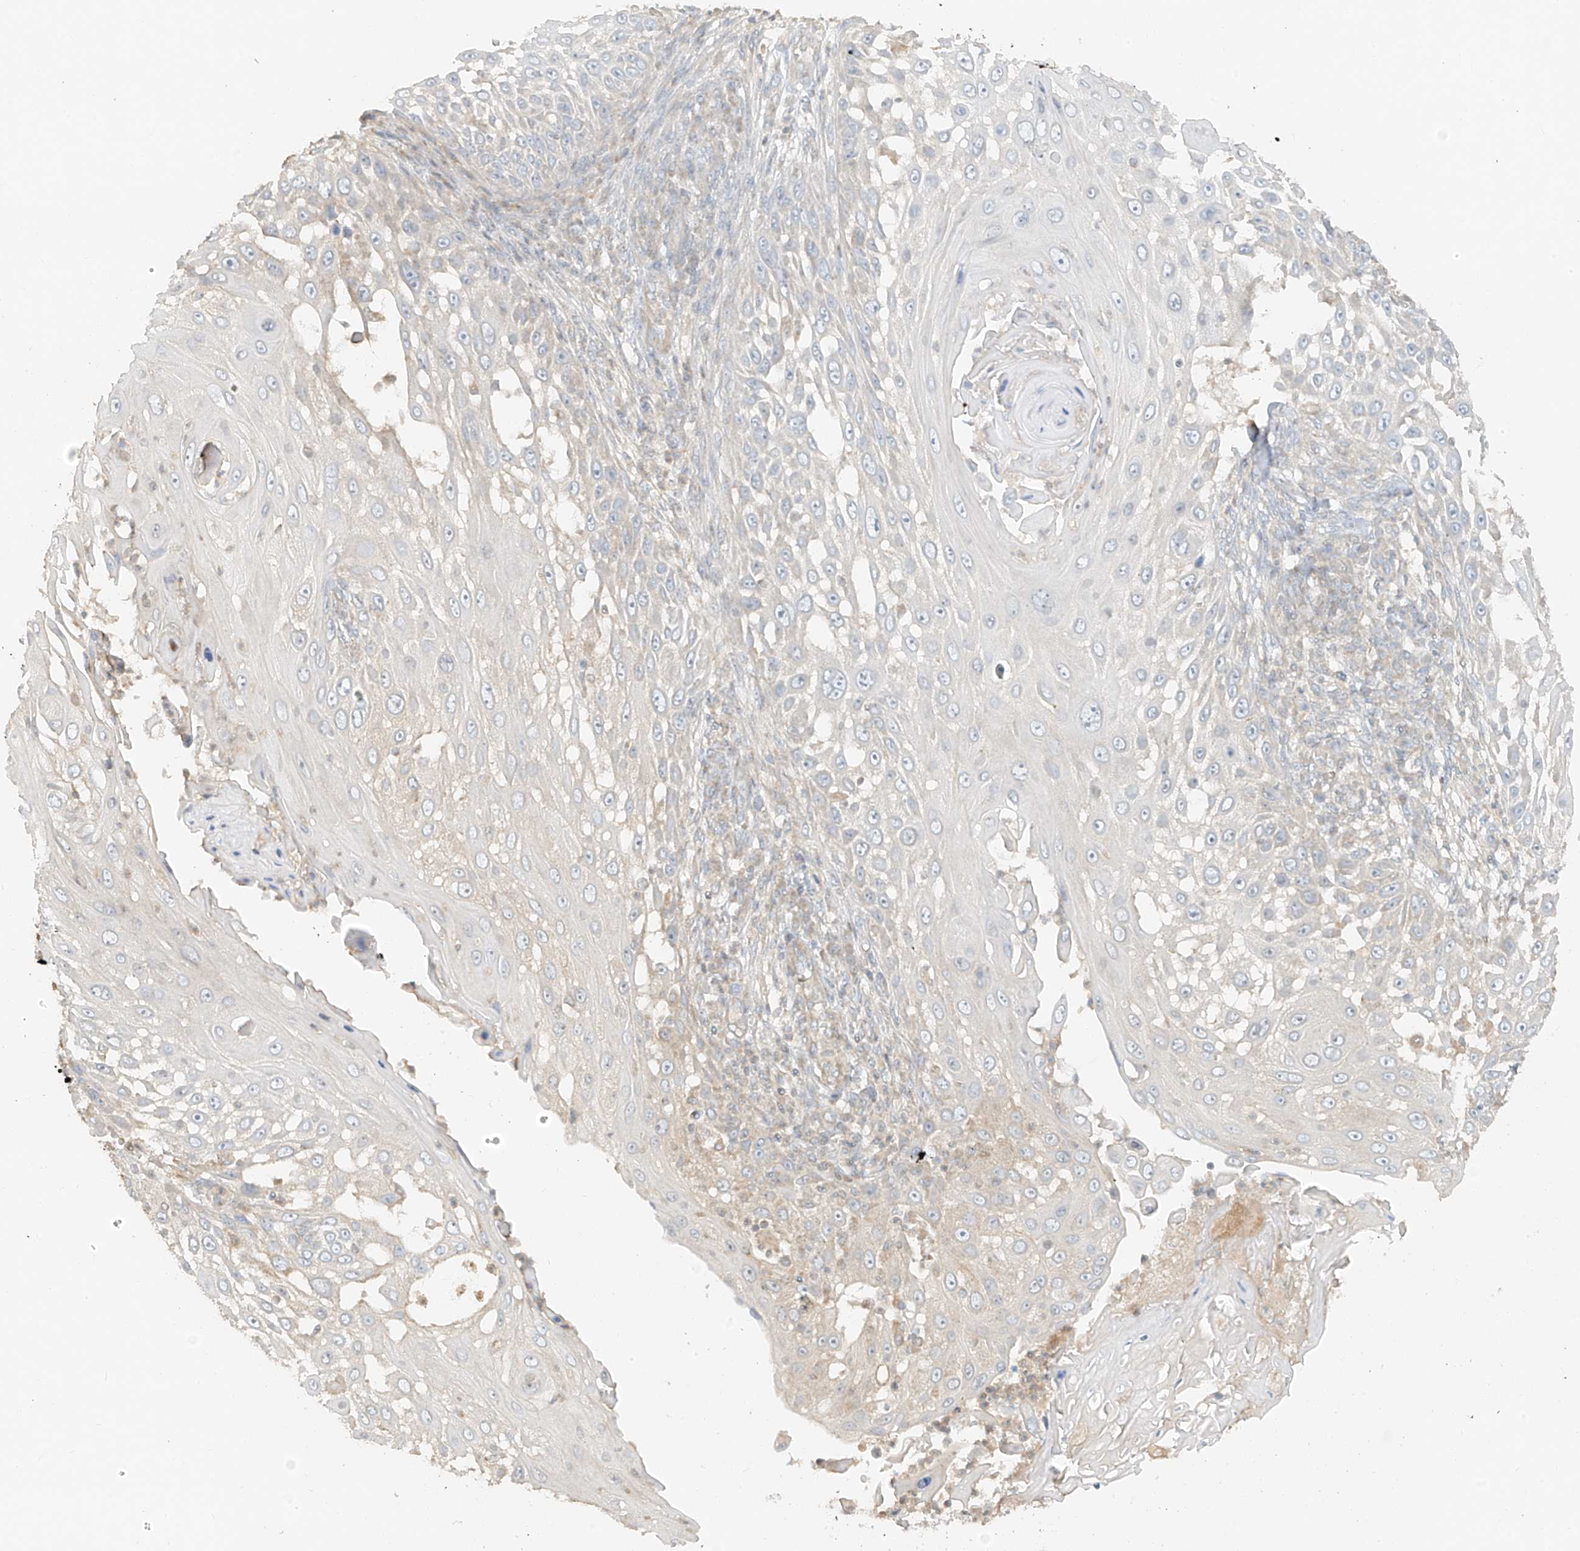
{"staining": {"intensity": "negative", "quantity": "none", "location": "none"}, "tissue": "skin cancer", "cell_type": "Tumor cells", "image_type": "cancer", "snomed": [{"axis": "morphology", "description": "Squamous cell carcinoma, NOS"}, {"axis": "topography", "description": "Skin"}], "caption": "Tumor cells show no significant protein staining in skin squamous cell carcinoma.", "gene": "ANKZF1", "patient": {"sex": "female", "age": 44}}